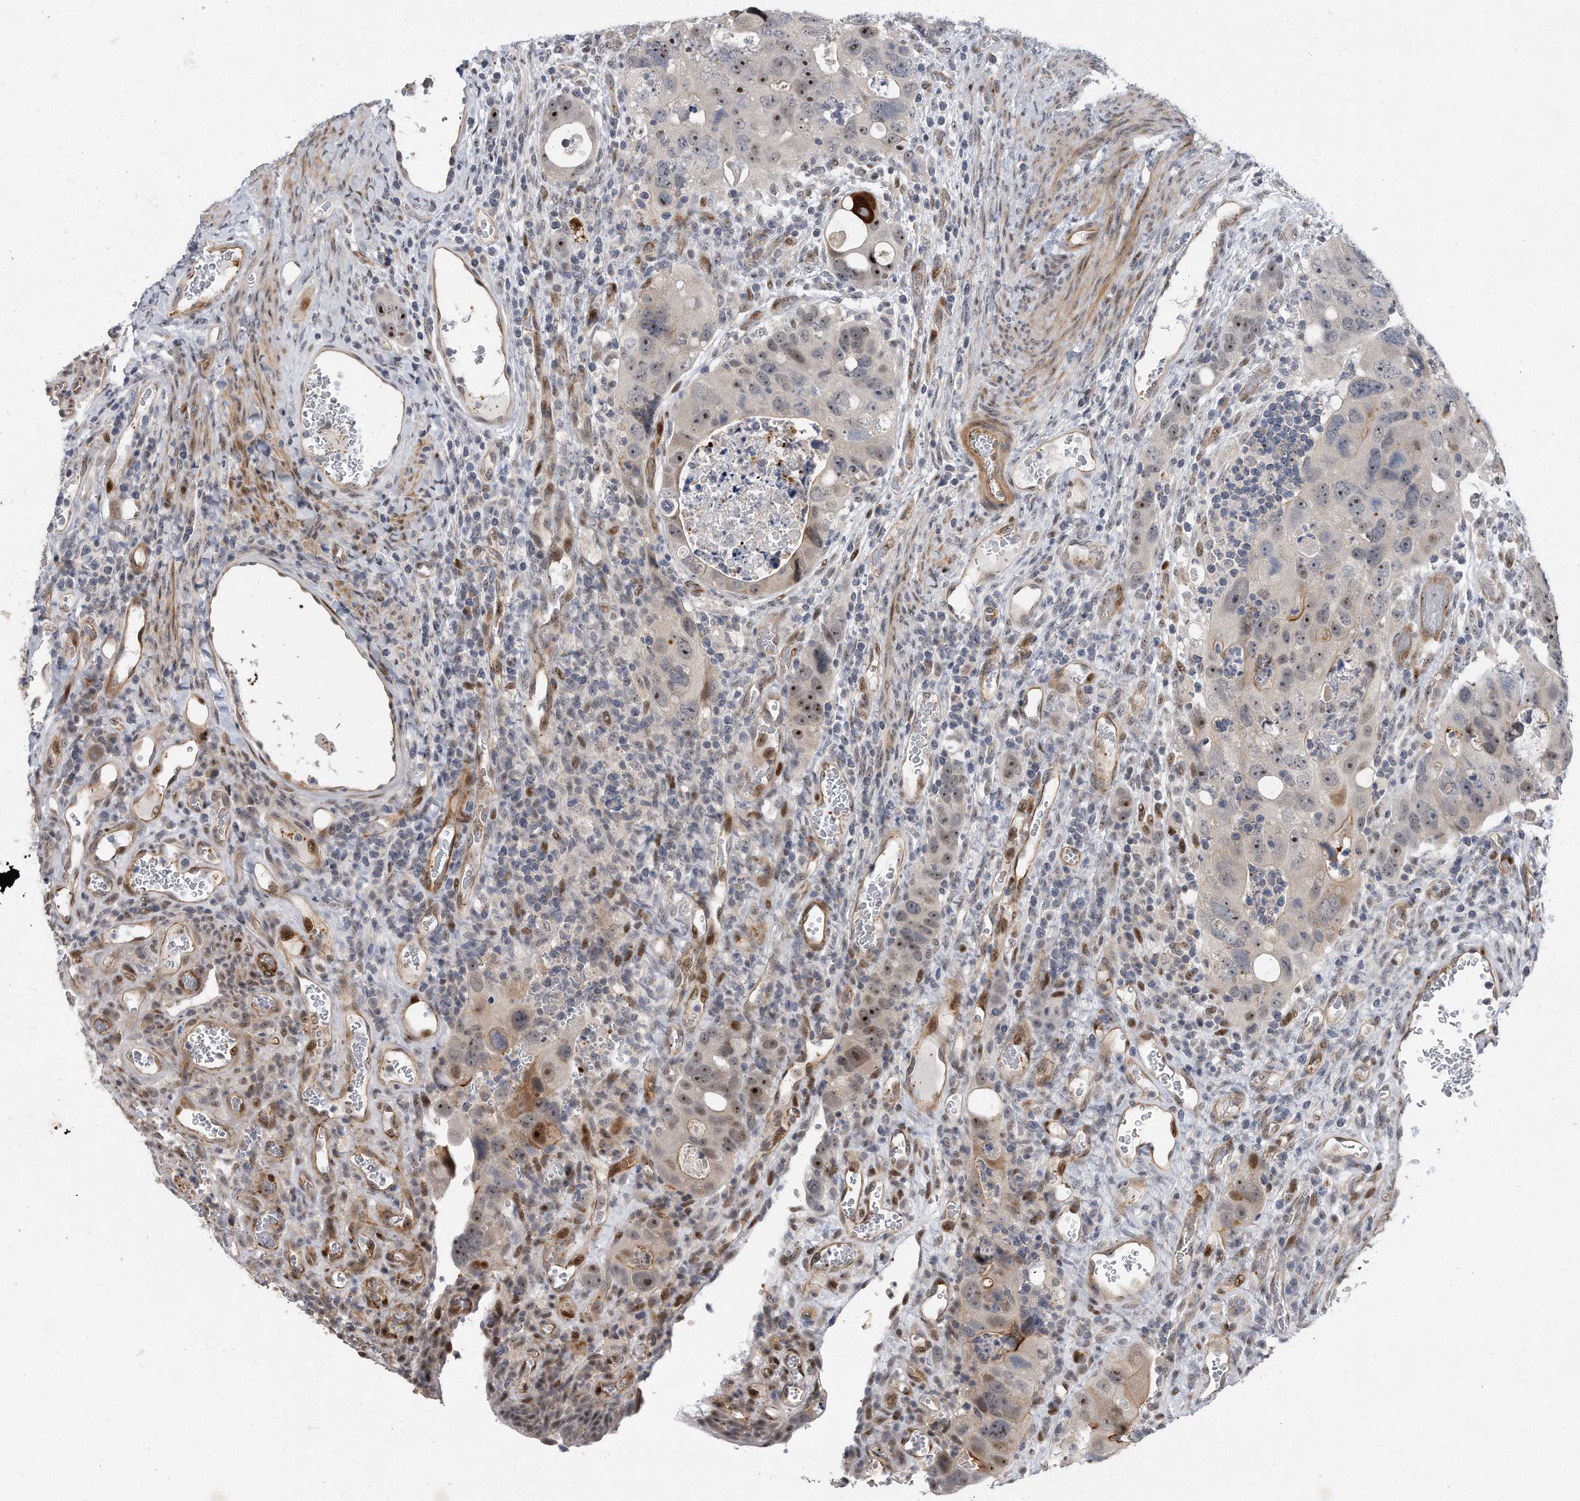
{"staining": {"intensity": "strong", "quantity": "<25%", "location": "cytoplasmic/membranous,nuclear"}, "tissue": "colorectal cancer", "cell_type": "Tumor cells", "image_type": "cancer", "snomed": [{"axis": "morphology", "description": "Adenocarcinoma, NOS"}, {"axis": "topography", "description": "Rectum"}], "caption": "Immunohistochemical staining of colorectal cancer exhibits medium levels of strong cytoplasmic/membranous and nuclear positivity in about <25% of tumor cells.", "gene": "PGBD2", "patient": {"sex": "male", "age": 59}}